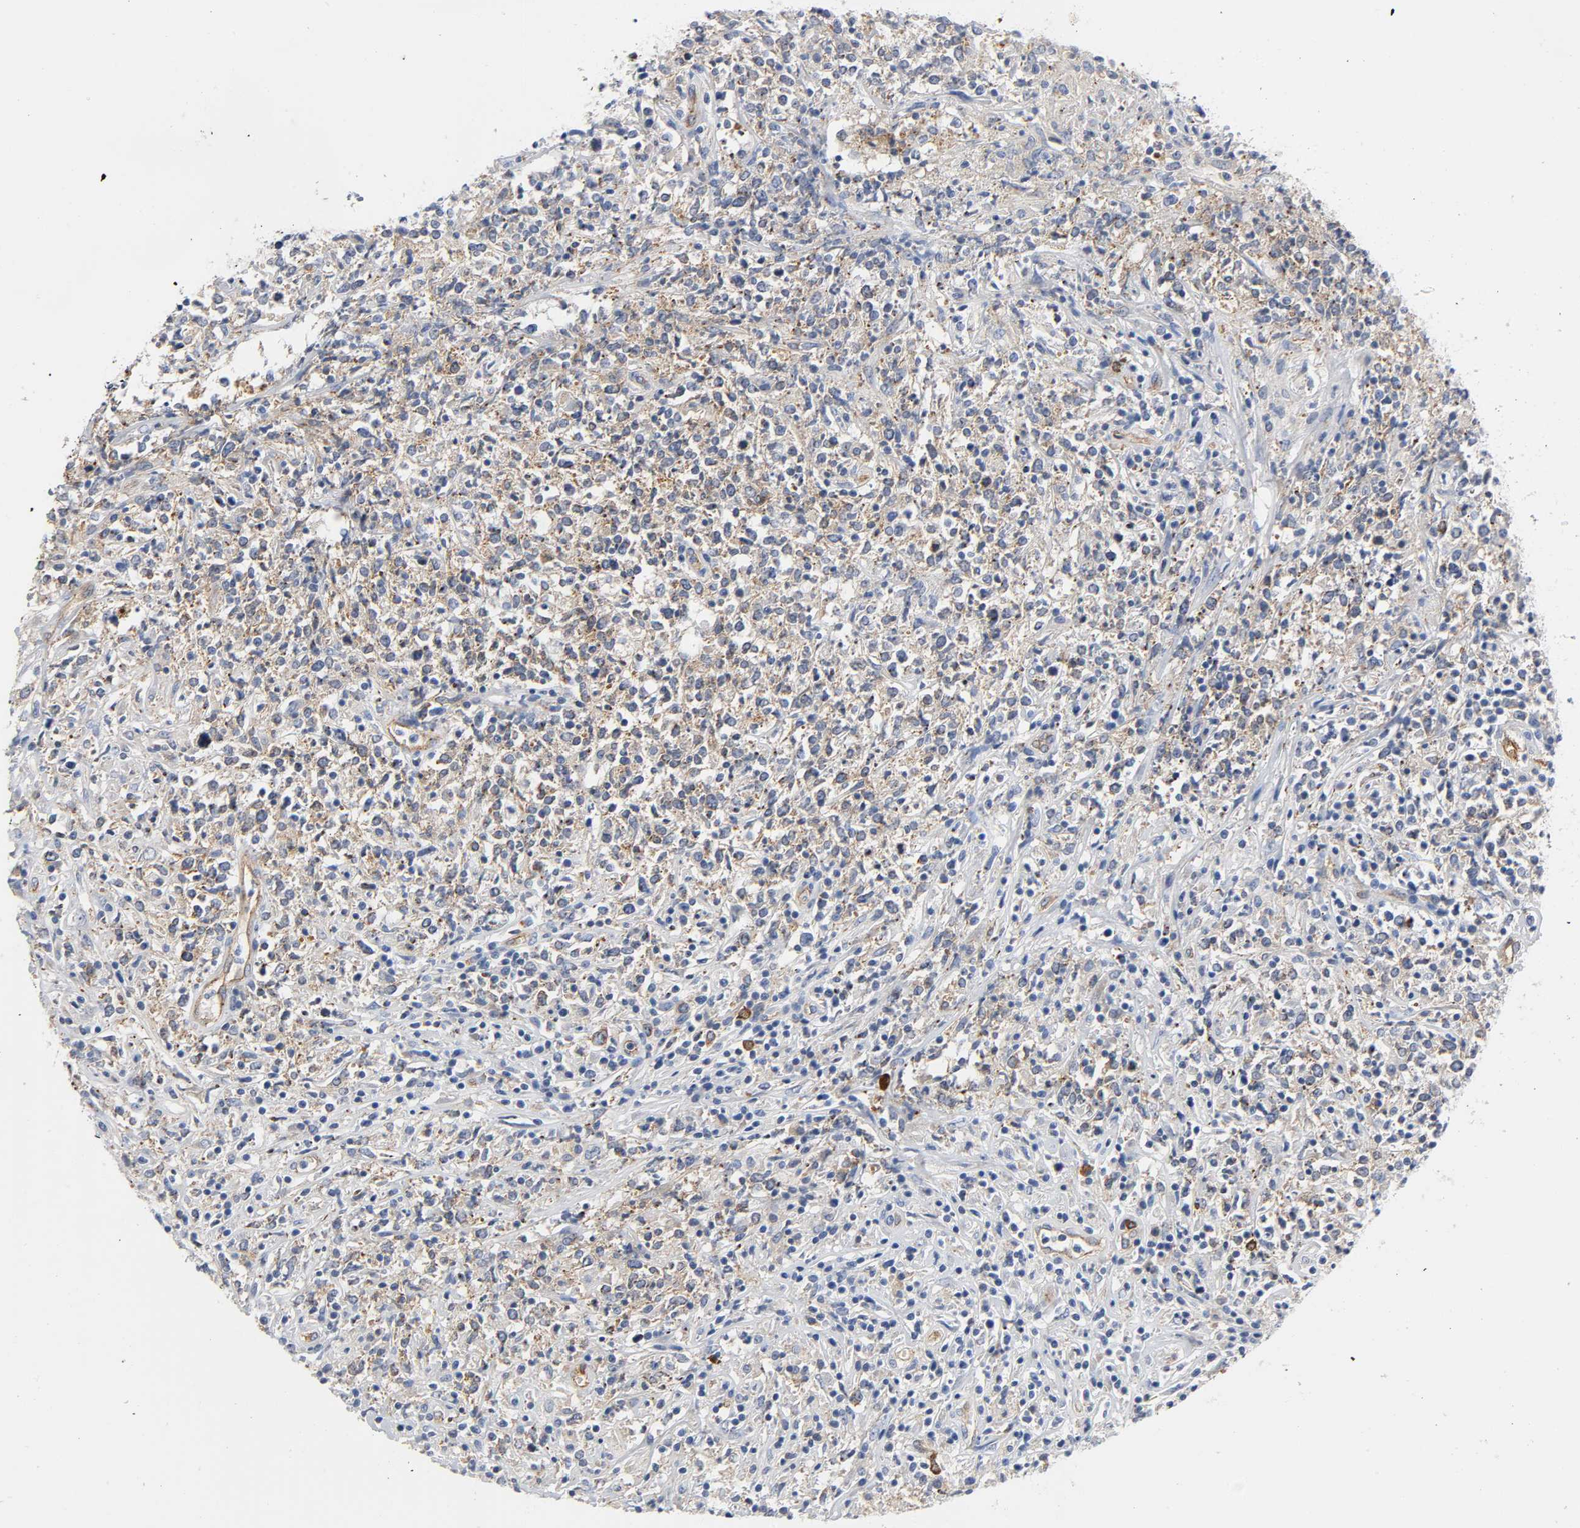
{"staining": {"intensity": "weak", "quantity": ">75%", "location": "cytoplasmic/membranous"}, "tissue": "lymphoma", "cell_type": "Tumor cells", "image_type": "cancer", "snomed": [{"axis": "morphology", "description": "Malignant lymphoma, non-Hodgkin's type, High grade"}, {"axis": "topography", "description": "Lymph node"}], "caption": "Protein analysis of lymphoma tissue exhibits weak cytoplasmic/membranous positivity in approximately >75% of tumor cells.", "gene": "CD2AP", "patient": {"sex": "female", "age": 84}}